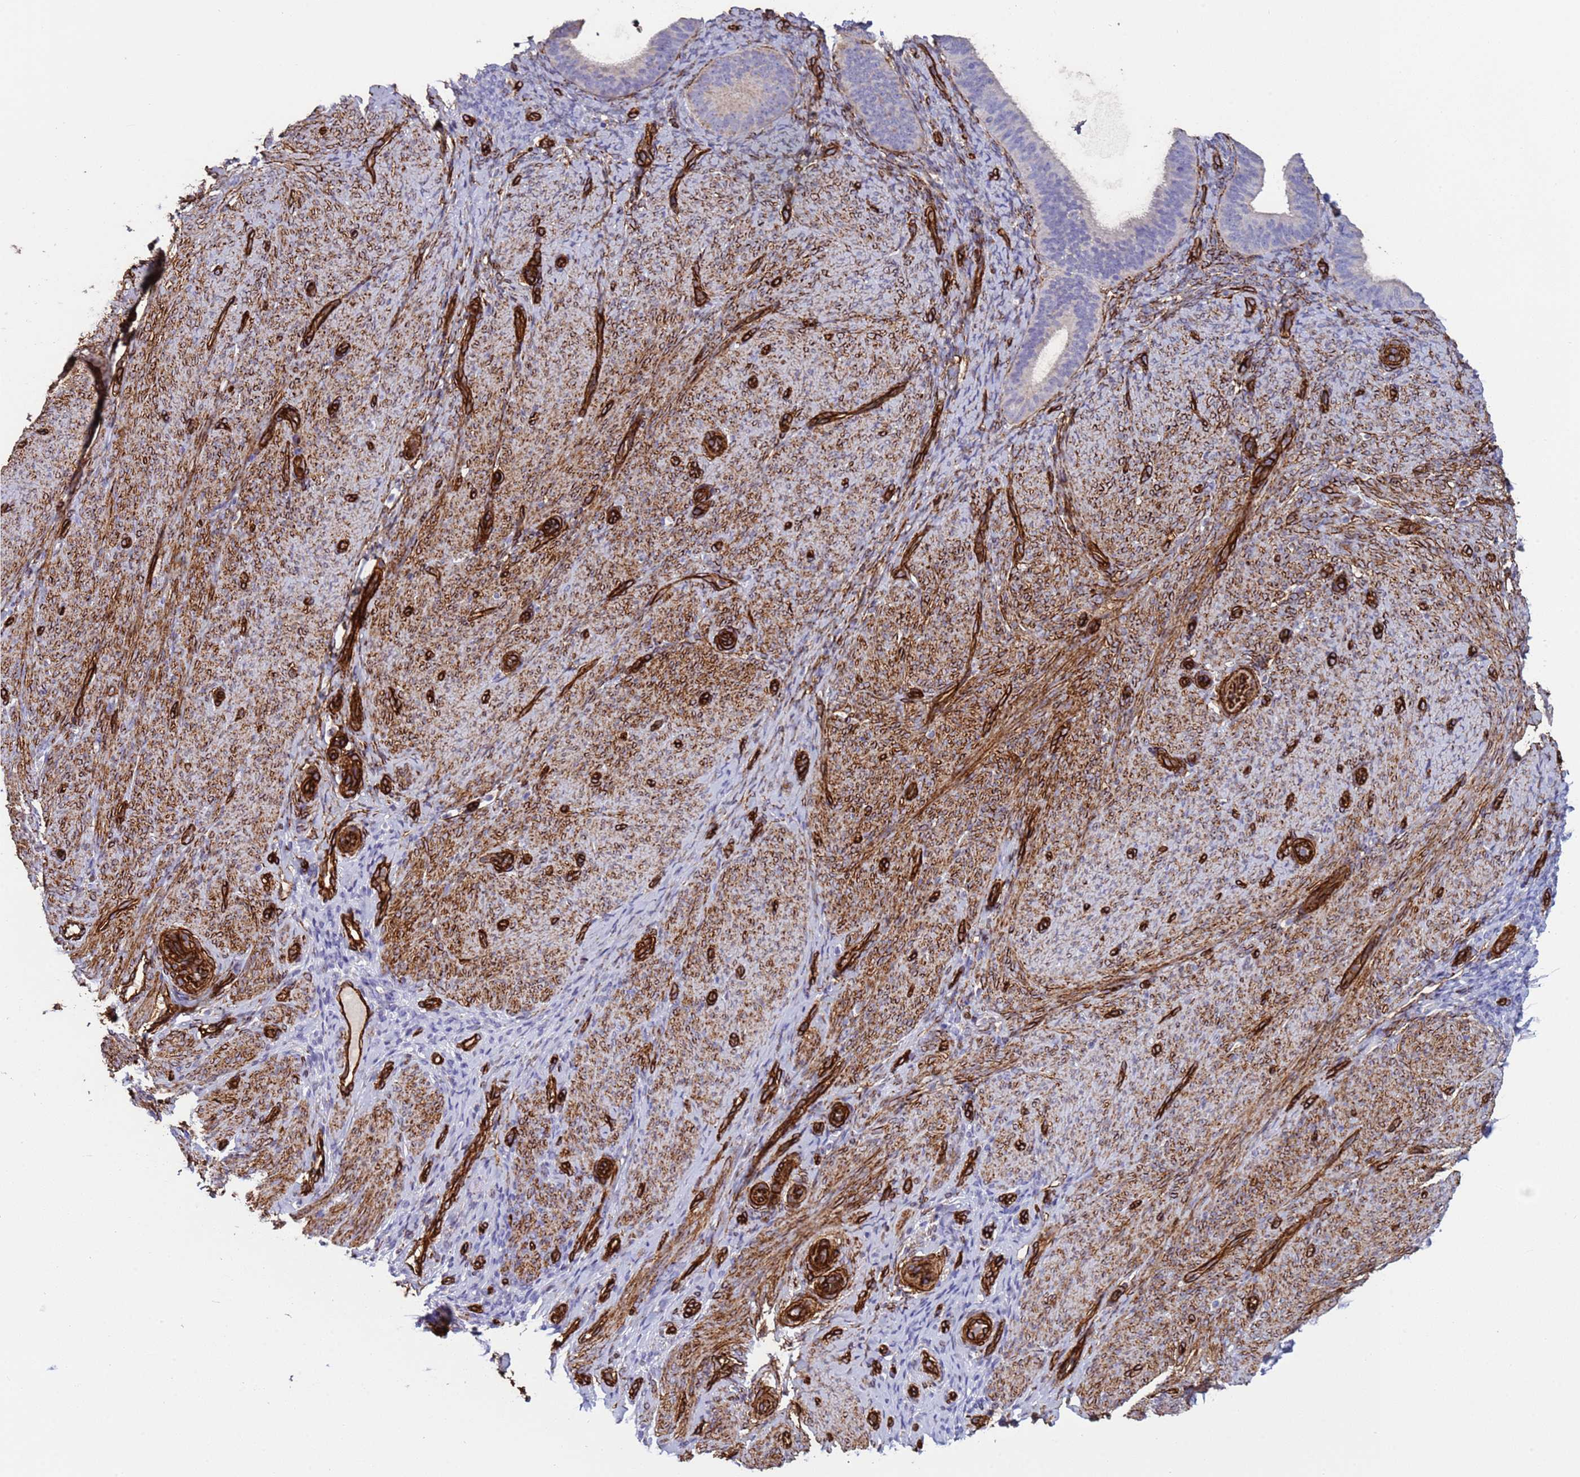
{"staining": {"intensity": "weak", "quantity": "25%-75%", "location": "cytoplasmic/membranous"}, "tissue": "endometrium", "cell_type": "Cells in endometrial stroma", "image_type": "normal", "snomed": [{"axis": "morphology", "description": "Normal tissue, NOS"}, {"axis": "topography", "description": "Endometrium"}], "caption": "Protein positivity by immunohistochemistry shows weak cytoplasmic/membranous staining in about 25%-75% of cells in endometrial stroma in normal endometrium.", "gene": "GASK1A", "patient": {"sex": "female", "age": 65}}